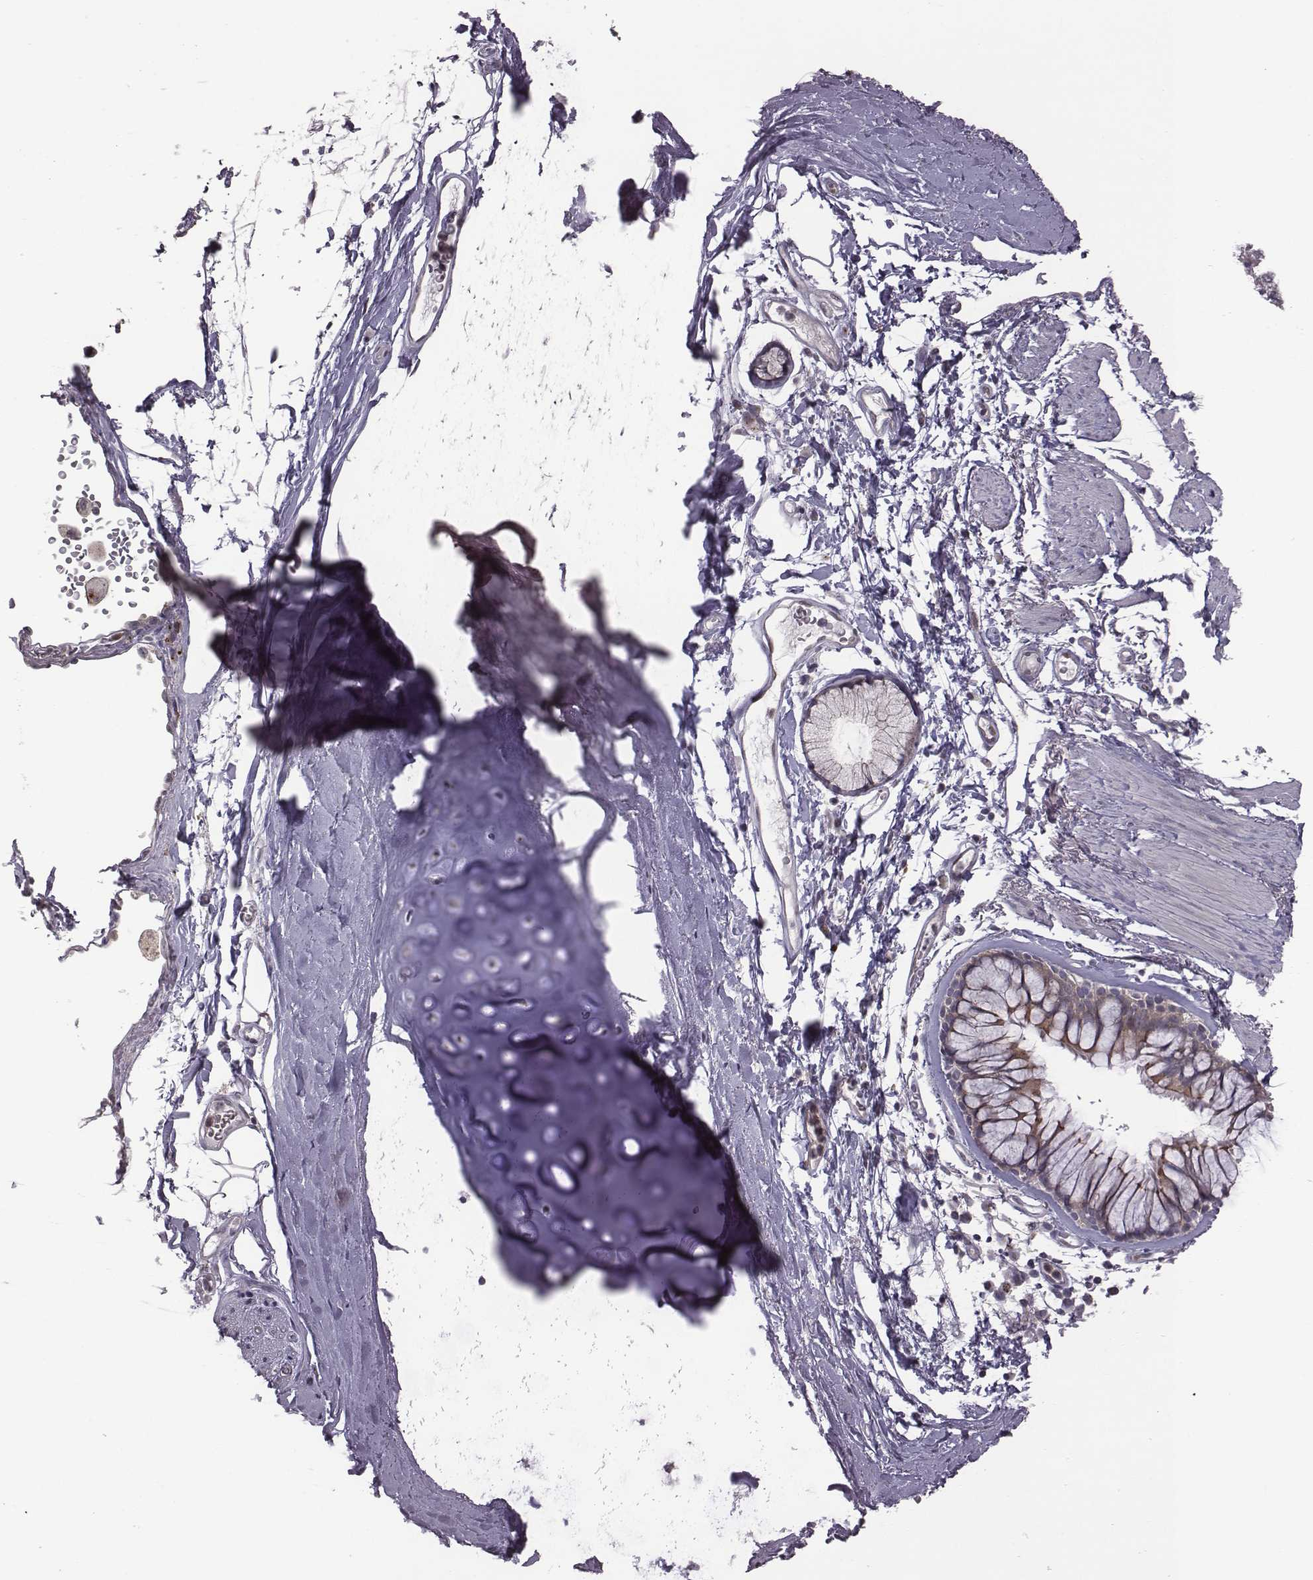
{"staining": {"intensity": "weak", "quantity": ">75%", "location": "cytoplasmic/membranous"}, "tissue": "bronchus", "cell_type": "Respiratory epithelial cells", "image_type": "normal", "snomed": [{"axis": "morphology", "description": "Normal tissue, NOS"}, {"axis": "morphology", "description": "Squamous cell carcinoma, NOS"}, {"axis": "topography", "description": "Cartilage tissue"}, {"axis": "topography", "description": "Bronchus"}], "caption": "This micrograph demonstrates immunohistochemistry (IHC) staining of normal human bronchus, with low weak cytoplasmic/membranous staining in approximately >75% of respiratory epithelial cells.", "gene": "BICDL1", "patient": {"sex": "male", "age": 72}}